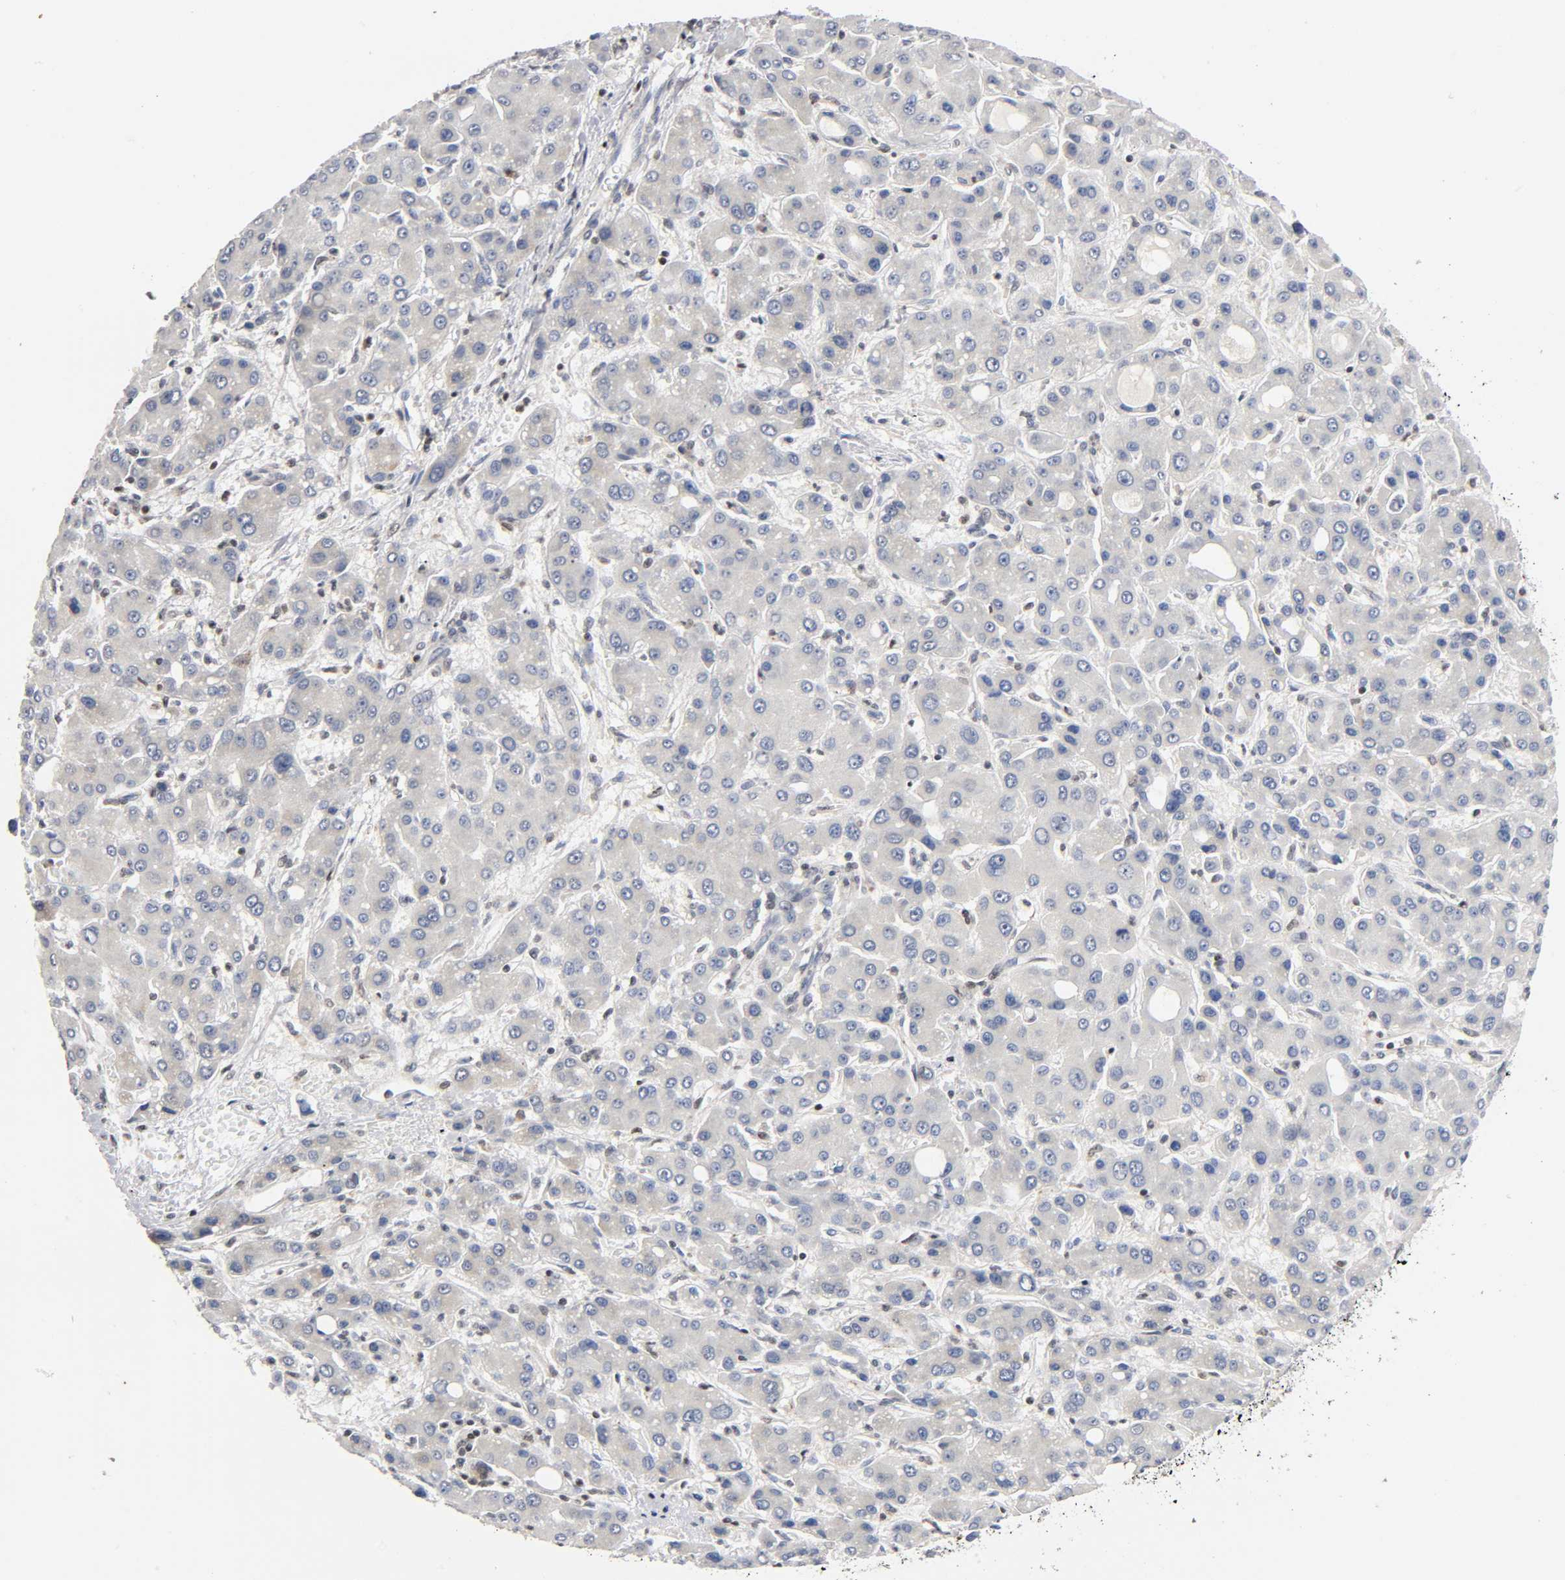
{"staining": {"intensity": "negative", "quantity": "none", "location": "none"}, "tissue": "liver cancer", "cell_type": "Tumor cells", "image_type": "cancer", "snomed": [{"axis": "morphology", "description": "Carcinoma, Hepatocellular, NOS"}, {"axis": "topography", "description": "Liver"}], "caption": "Immunohistochemistry (IHC) photomicrograph of liver cancer stained for a protein (brown), which demonstrates no staining in tumor cells.", "gene": "RUNX1", "patient": {"sex": "male", "age": 55}}